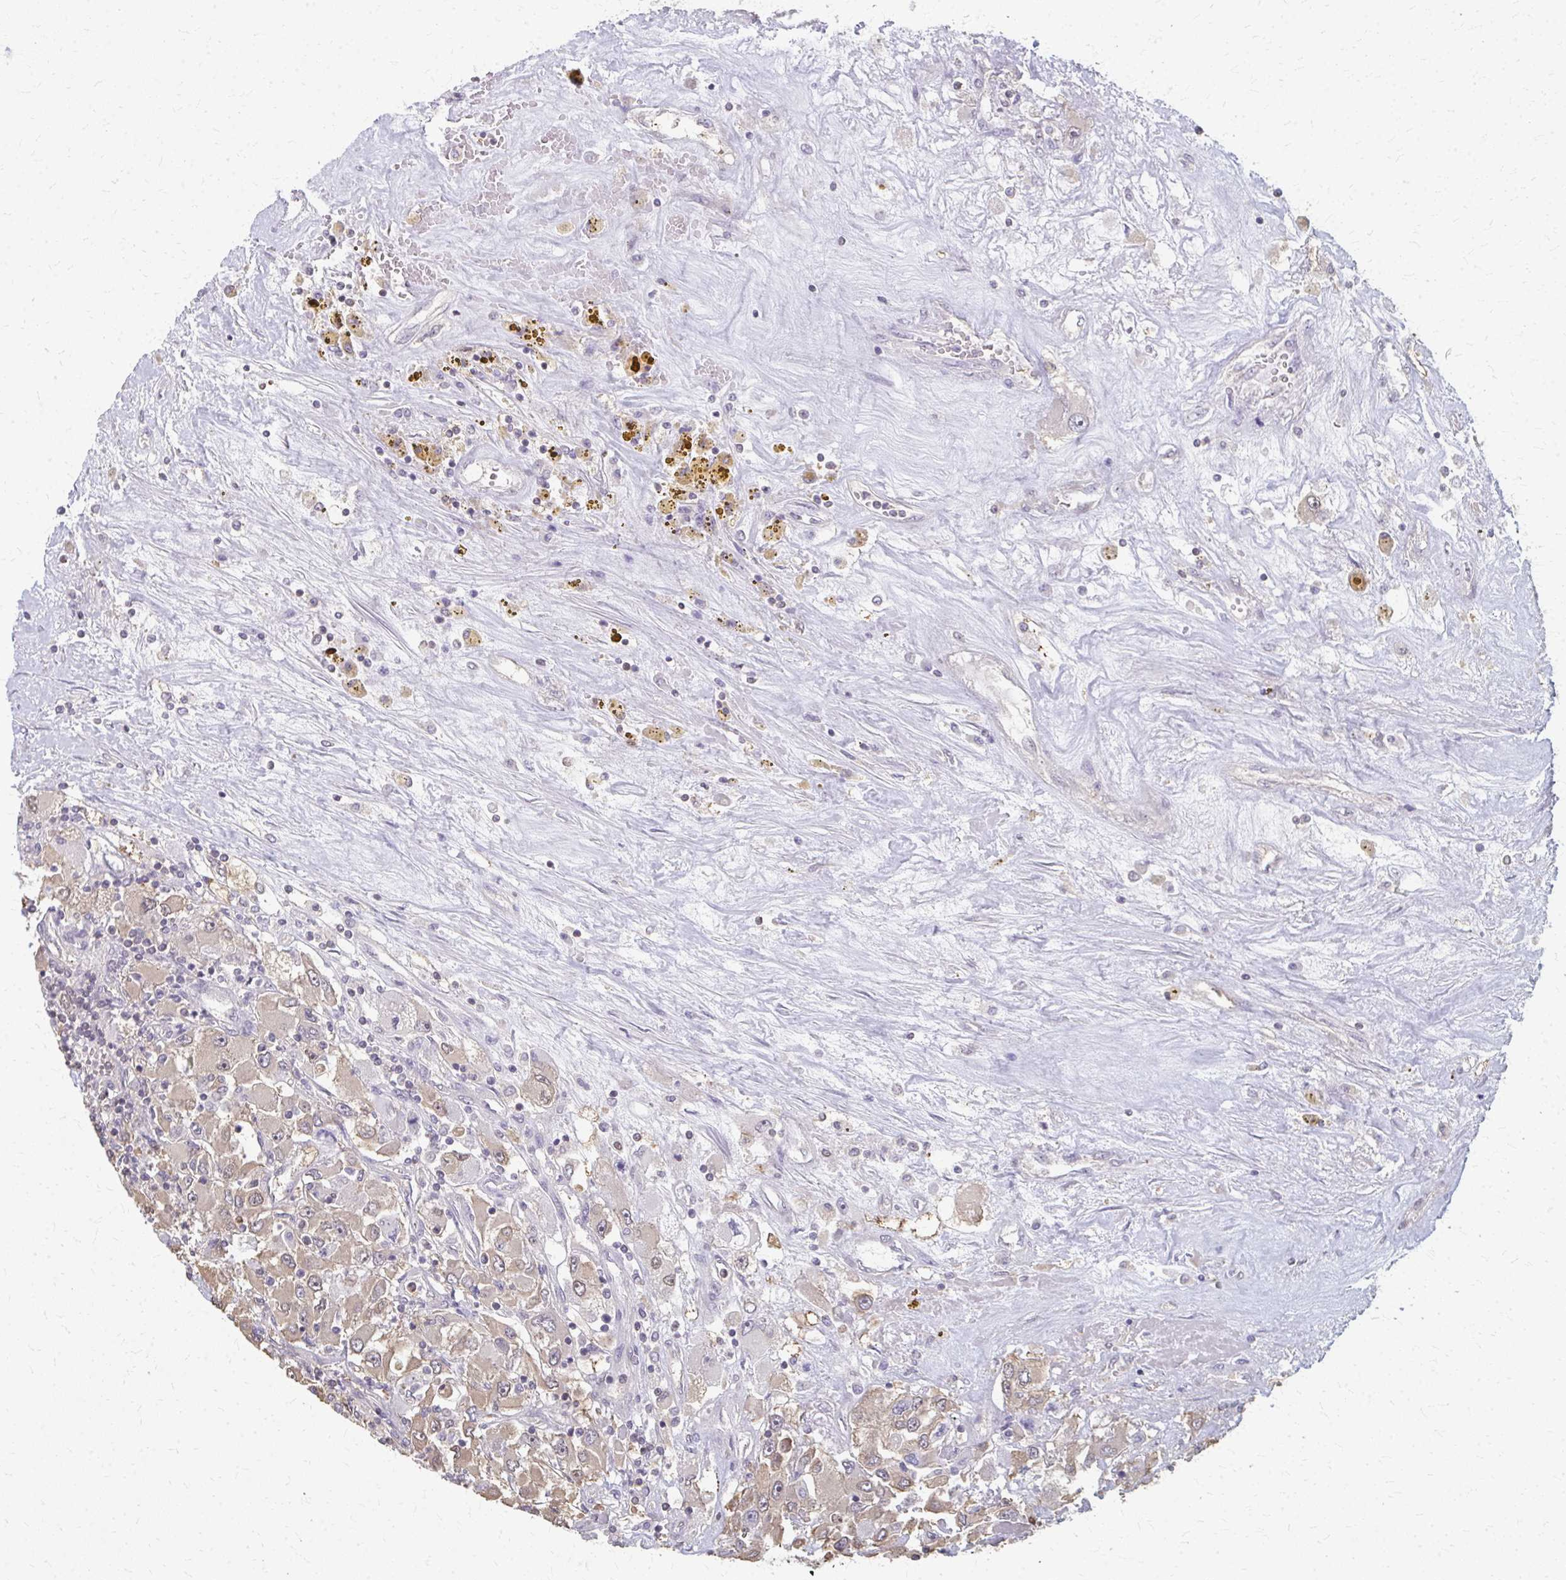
{"staining": {"intensity": "weak", "quantity": ">75%", "location": "cytoplasmic/membranous"}, "tissue": "renal cancer", "cell_type": "Tumor cells", "image_type": "cancer", "snomed": [{"axis": "morphology", "description": "Adenocarcinoma, NOS"}, {"axis": "topography", "description": "Kidney"}], "caption": "Weak cytoplasmic/membranous protein expression is appreciated in approximately >75% of tumor cells in renal cancer. (DAB (3,3'-diaminobenzidine) IHC with brightfield microscopy, high magnification).", "gene": "RABGAP1L", "patient": {"sex": "female", "age": 52}}